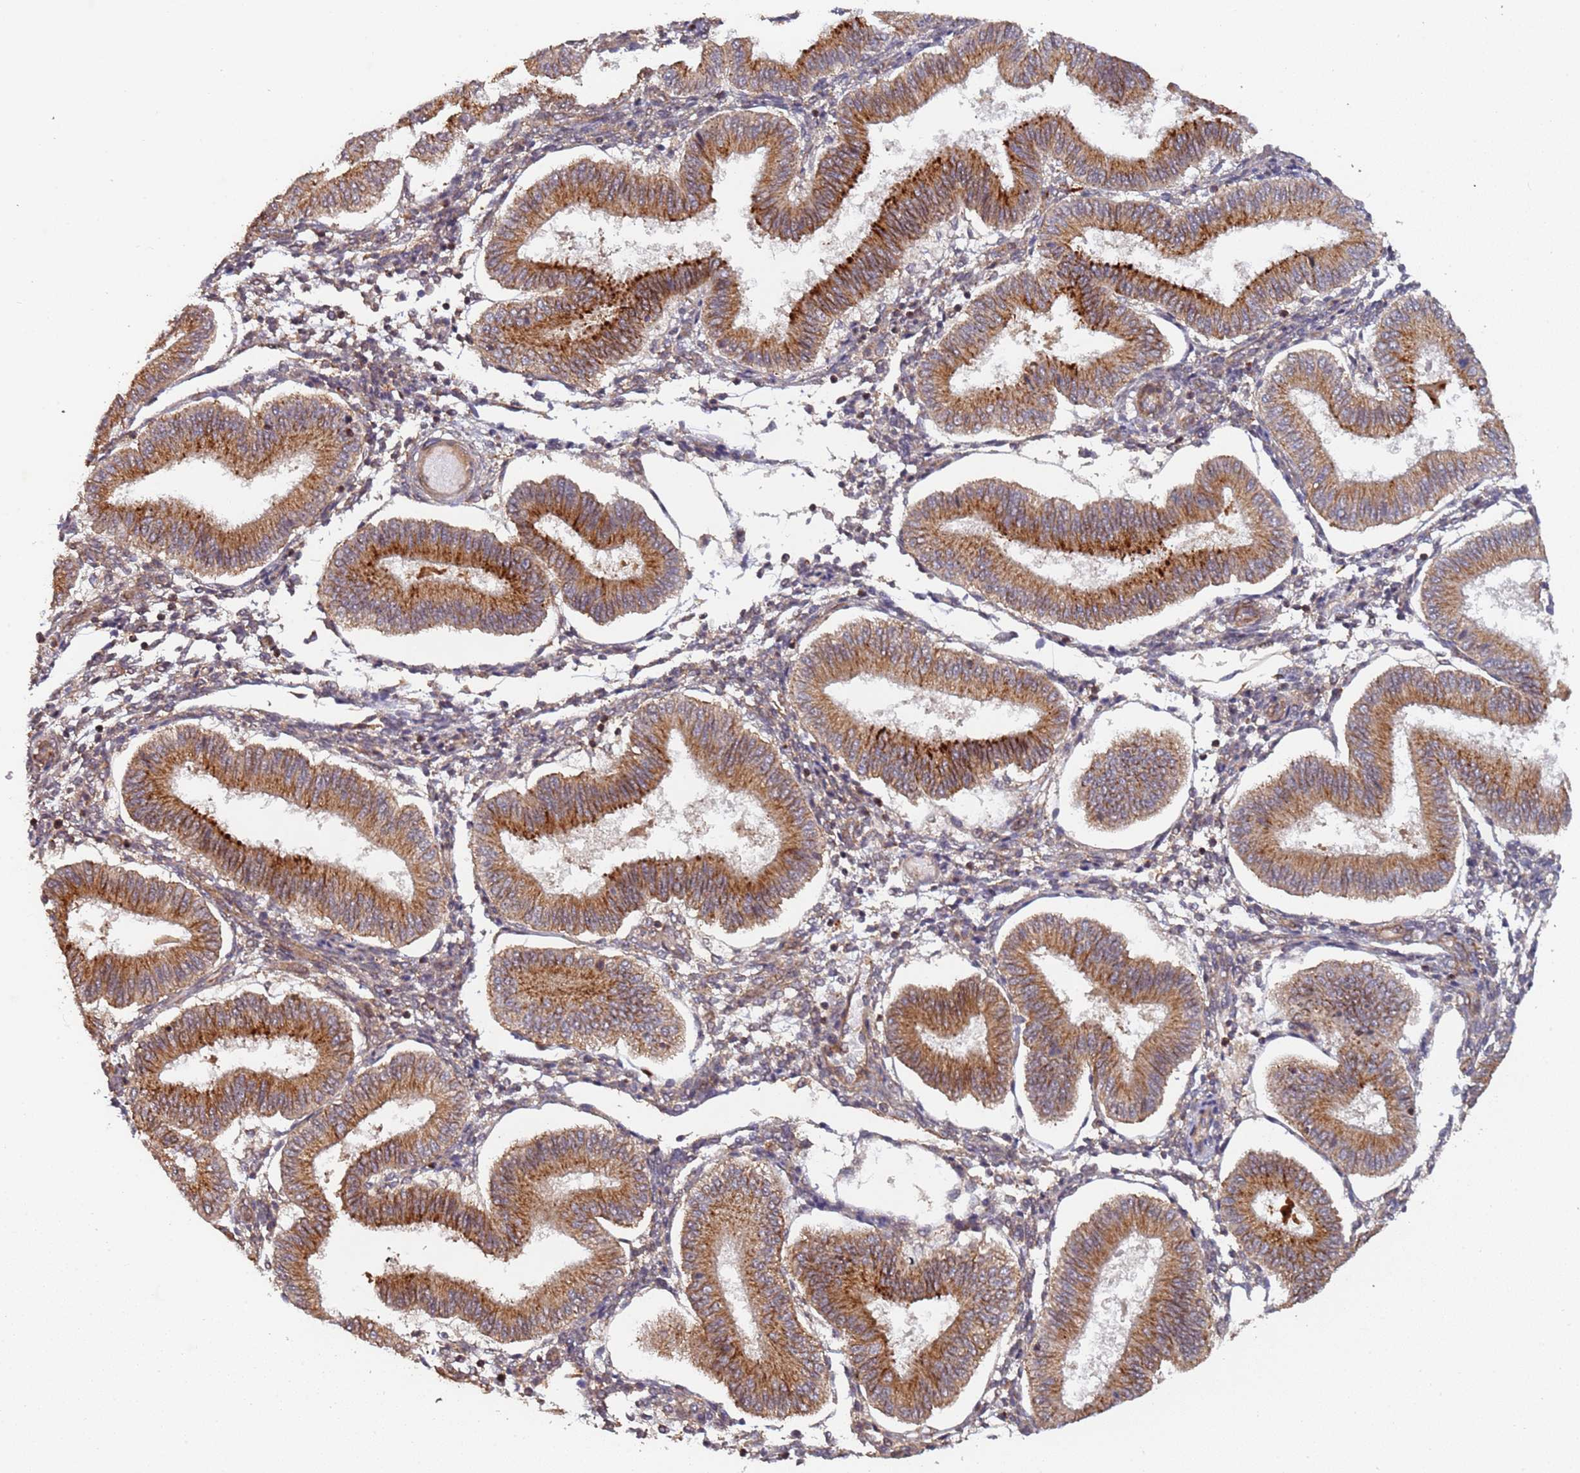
{"staining": {"intensity": "weak", "quantity": "<25%", "location": "cytoplasmic/membranous"}, "tissue": "endometrium", "cell_type": "Cells in endometrial stroma", "image_type": "normal", "snomed": [{"axis": "morphology", "description": "Normal tissue, NOS"}, {"axis": "topography", "description": "Endometrium"}], "caption": "Endometrium stained for a protein using immunohistochemistry reveals no positivity cells in endometrial stroma.", "gene": "KANSL1L", "patient": {"sex": "female", "age": 39}}